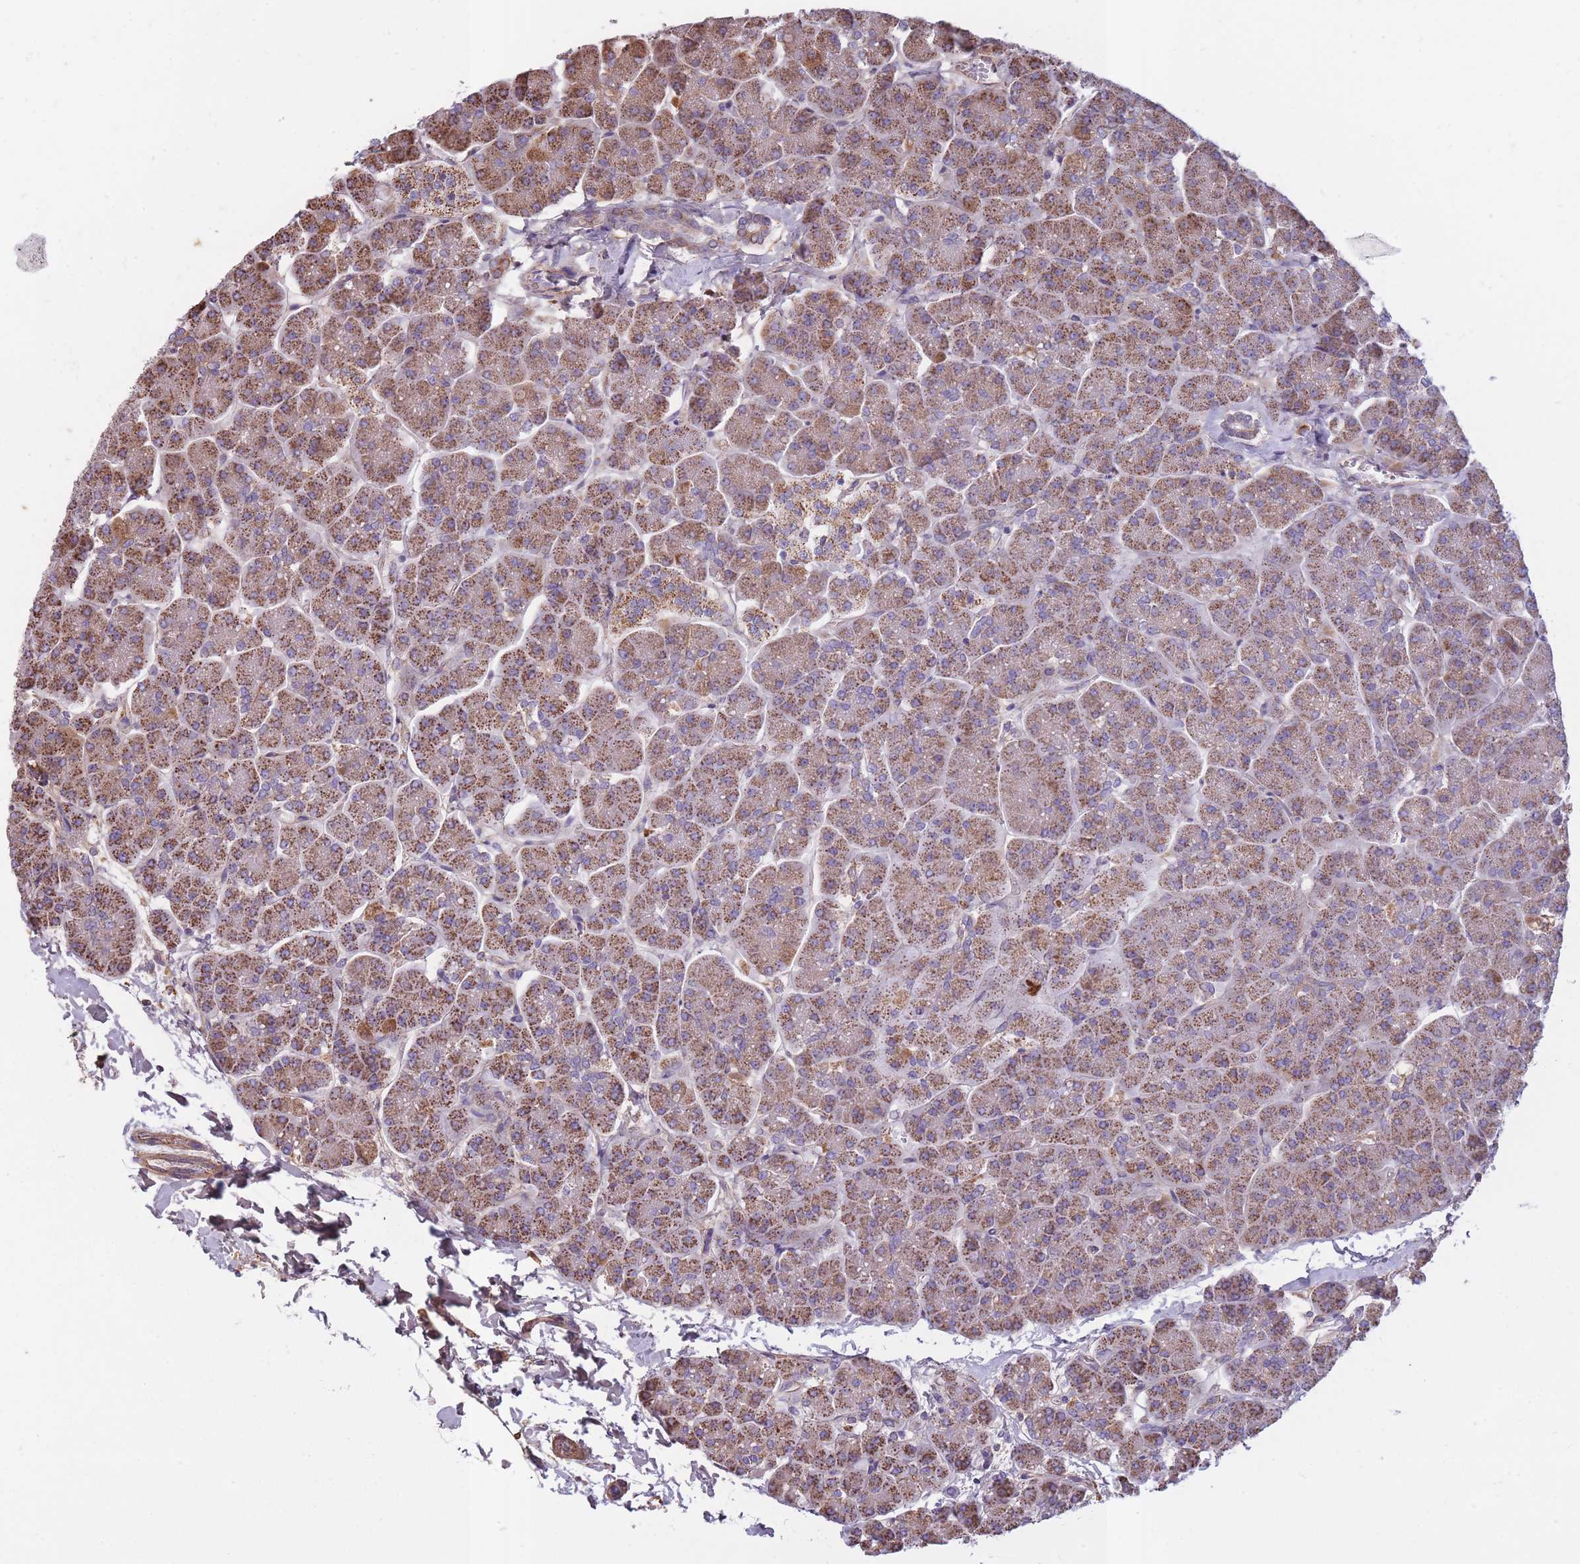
{"staining": {"intensity": "moderate", "quantity": ">75%", "location": "cytoplasmic/membranous"}, "tissue": "pancreas", "cell_type": "Exocrine glandular cells", "image_type": "normal", "snomed": [{"axis": "morphology", "description": "Normal tissue, NOS"}, {"axis": "topography", "description": "Pancreas"}, {"axis": "topography", "description": "Peripheral nerve tissue"}], "caption": "A brown stain shows moderate cytoplasmic/membranous positivity of a protein in exocrine glandular cells of unremarkable pancreas.", "gene": "KAT2A", "patient": {"sex": "male", "age": 54}}